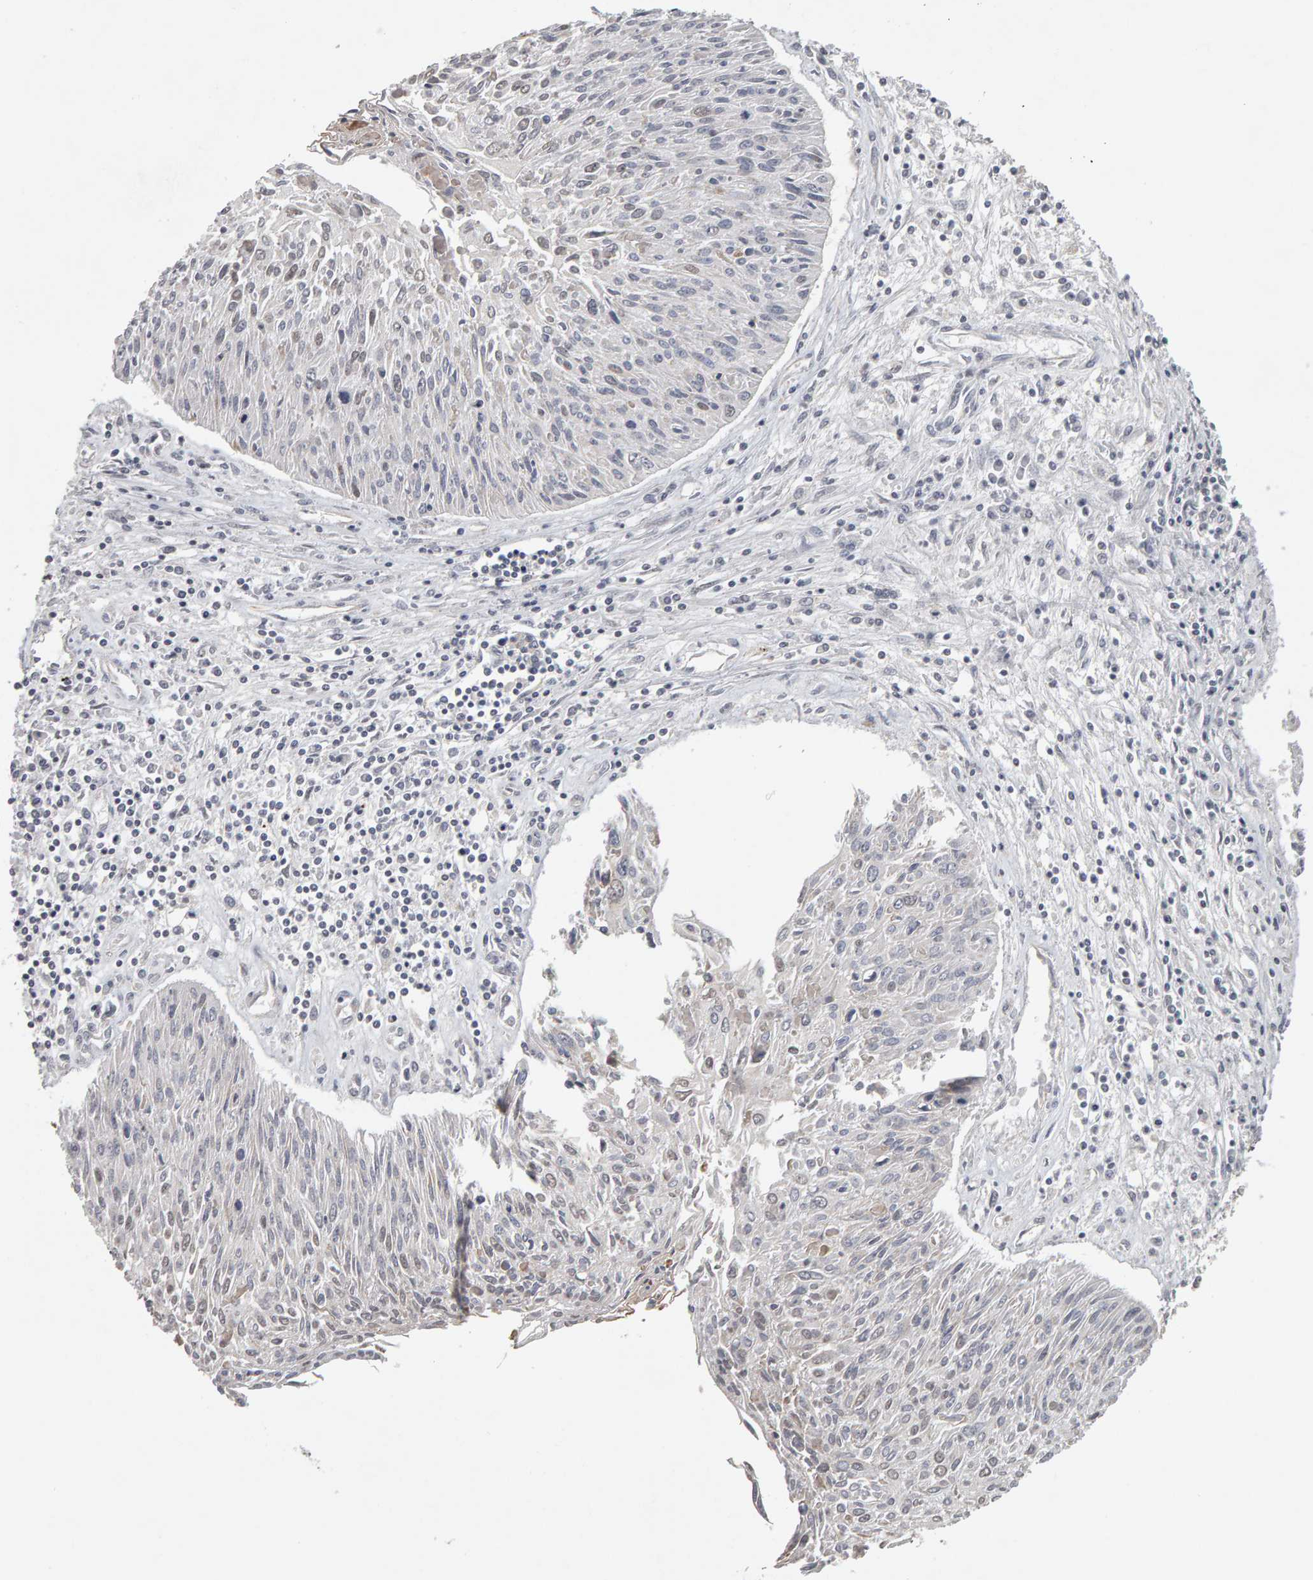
{"staining": {"intensity": "negative", "quantity": "none", "location": "none"}, "tissue": "cervical cancer", "cell_type": "Tumor cells", "image_type": "cancer", "snomed": [{"axis": "morphology", "description": "Squamous cell carcinoma, NOS"}, {"axis": "topography", "description": "Cervix"}], "caption": "Human cervical cancer stained for a protein using immunohistochemistry (IHC) demonstrates no expression in tumor cells.", "gene": "TEFM", "patient": {"sex": "female", "age": 51}}